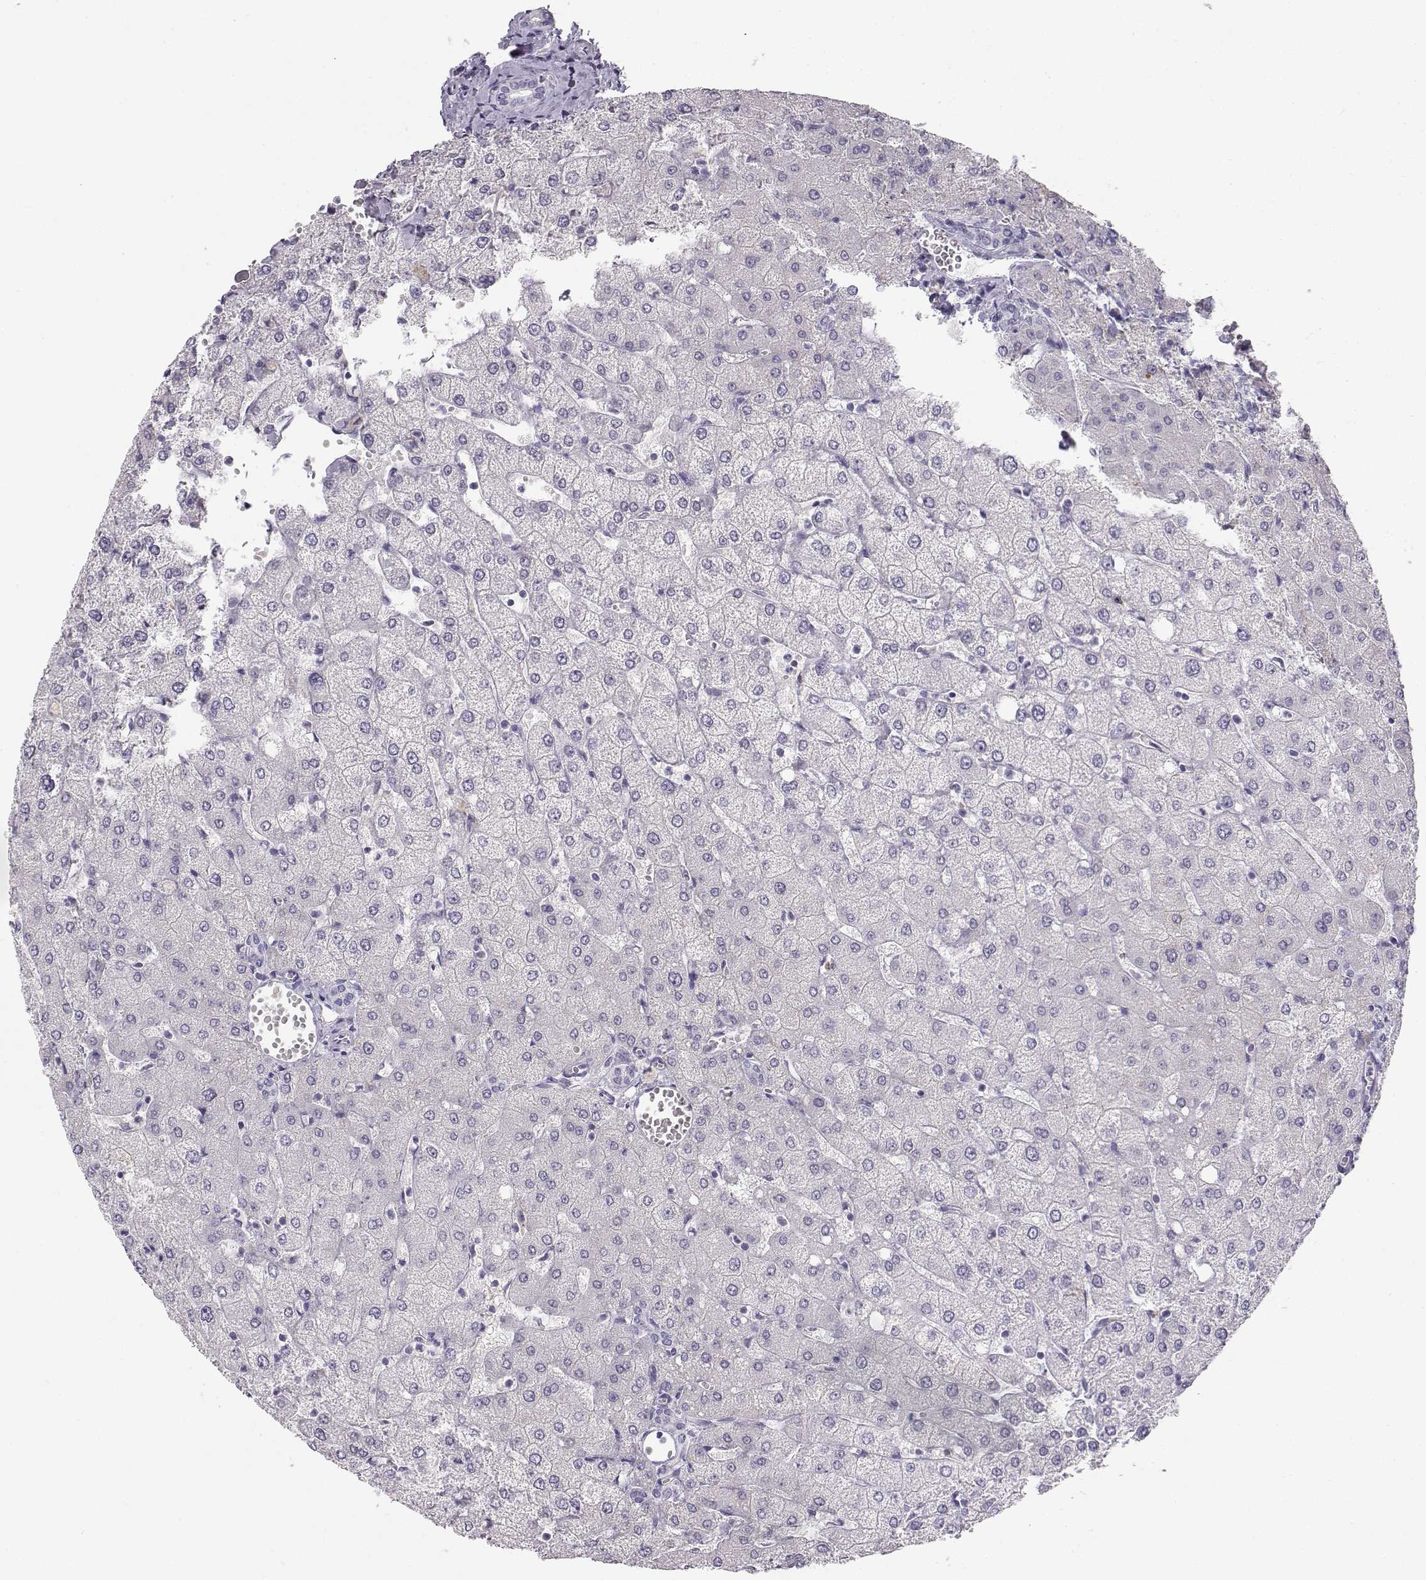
{"staining": {"intensity": "negative", "quantity": "none", "location": "none"}, "tissue": "liver", "cell_type": "Cholangiocytes", "image_type": "normal", "snomed": [{"axis": "morphology", "description": "Normal tissue, NOS"}, {"axis": "topography", "description": "Liver"}], "caption": "DAB immunohistochemical staining of unremarkable liver exhibits no significant staining in cholangiocytes.", "gene": "NUTM1", "patient": {"sex": "female", "age": 54}}